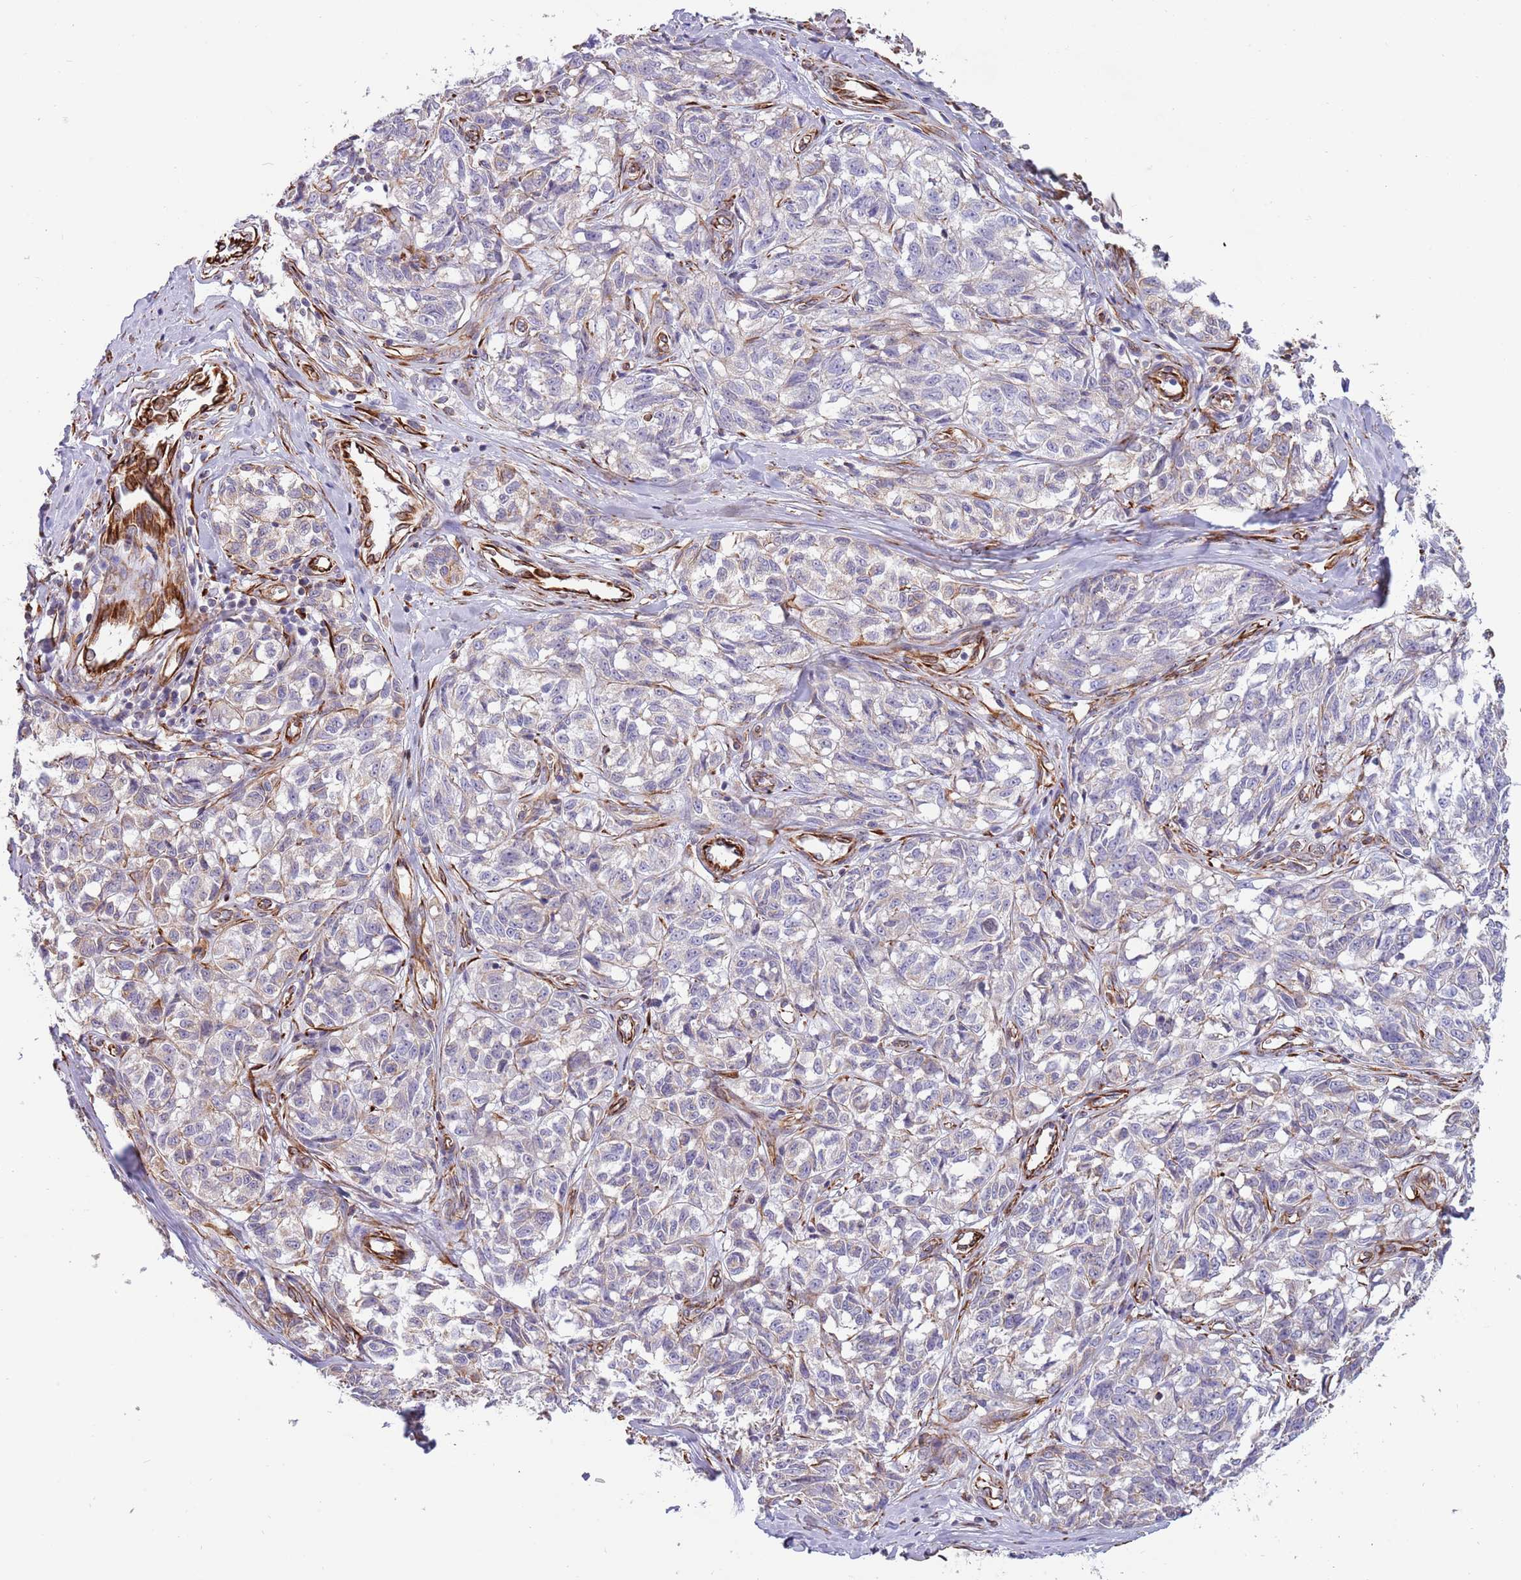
{"staining": {"intensity": "weak", "quantity": "<25%", "location": "cytoplasmic/membranous"}, "tissue": "melanoma", "cell_type": "Tumor cells", "image_type": "cancer", "snomed": [{"axis": "morphology", "description": "Normal tissue, NOS"}, {"axis": "morphology", "description": "Malignant melanoma, NOS"}, {"axis": "topography", "description": "Skin"}], "caption": "High power microscopy micrograph of an immunohistochemistry (IHC) micrograph of melanoma, revealing no significant staining in tumor cells.", "gene": "MOGAT1", "patient": {"sex": "female", "age": 64}}